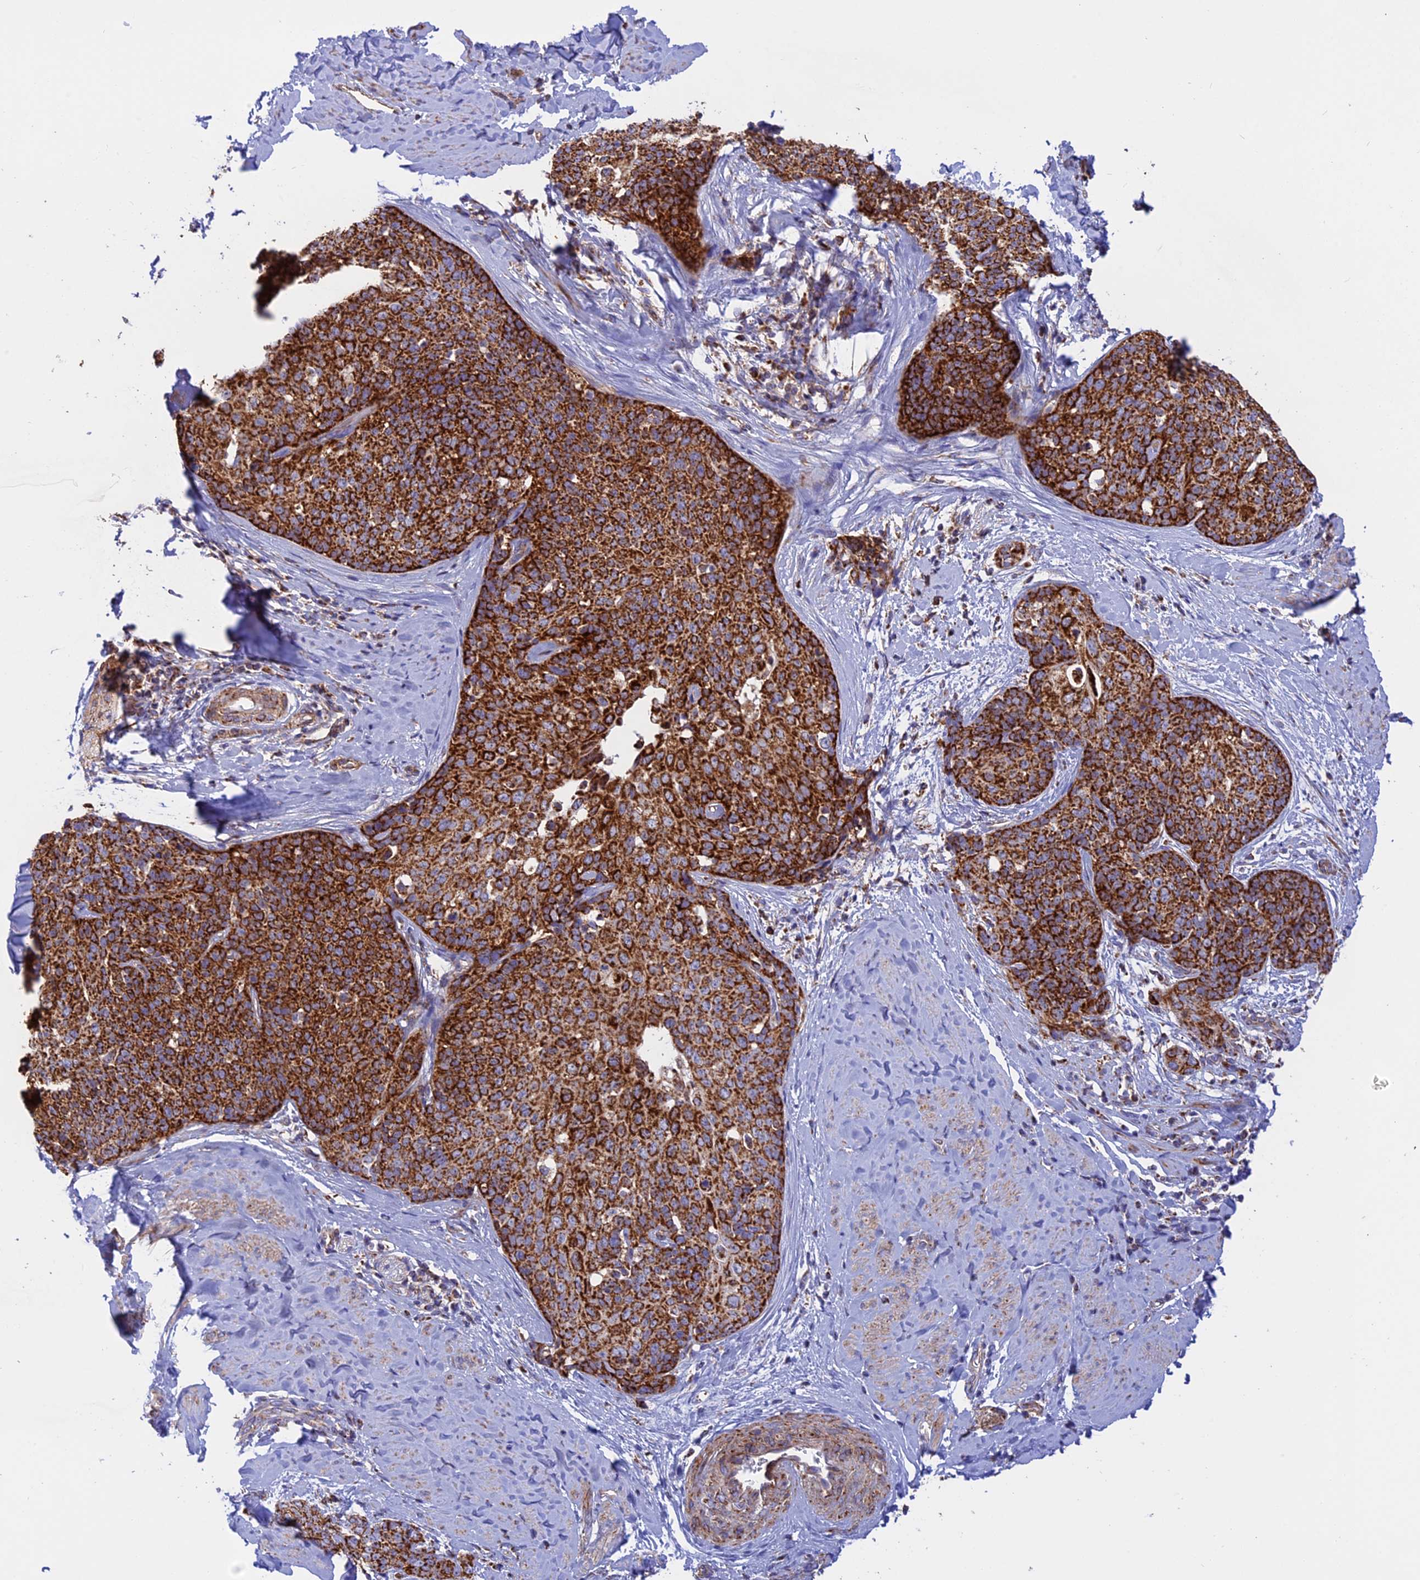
{"staining": {"intensity": "strong", "quantity": ">75%", "location": "cytoplasmic/membranous"}, "tissue": "cervical cancer", "cell_type": "Tumor cells", "image_type": "cancer", "snomed": [{"axis": "morphology", "description": "Squamous cell carcinoma, NOS"}, {"axis": "topography", "description": "Cervix"}], "caption": "IHC of cervical cancer (squamous cell carcinoma) reveals high levels of strong cytoplasmic/membranous positivity in approximately >75% of tumor cells. The staining was performed using DAB (3,3'-diaminobenzidine), with brown indicating positive protein expression. Nuclei are stained blue with hematoxylin.", "gene": "UQCRB", "patient": {"sex": "female", "age": 50}}